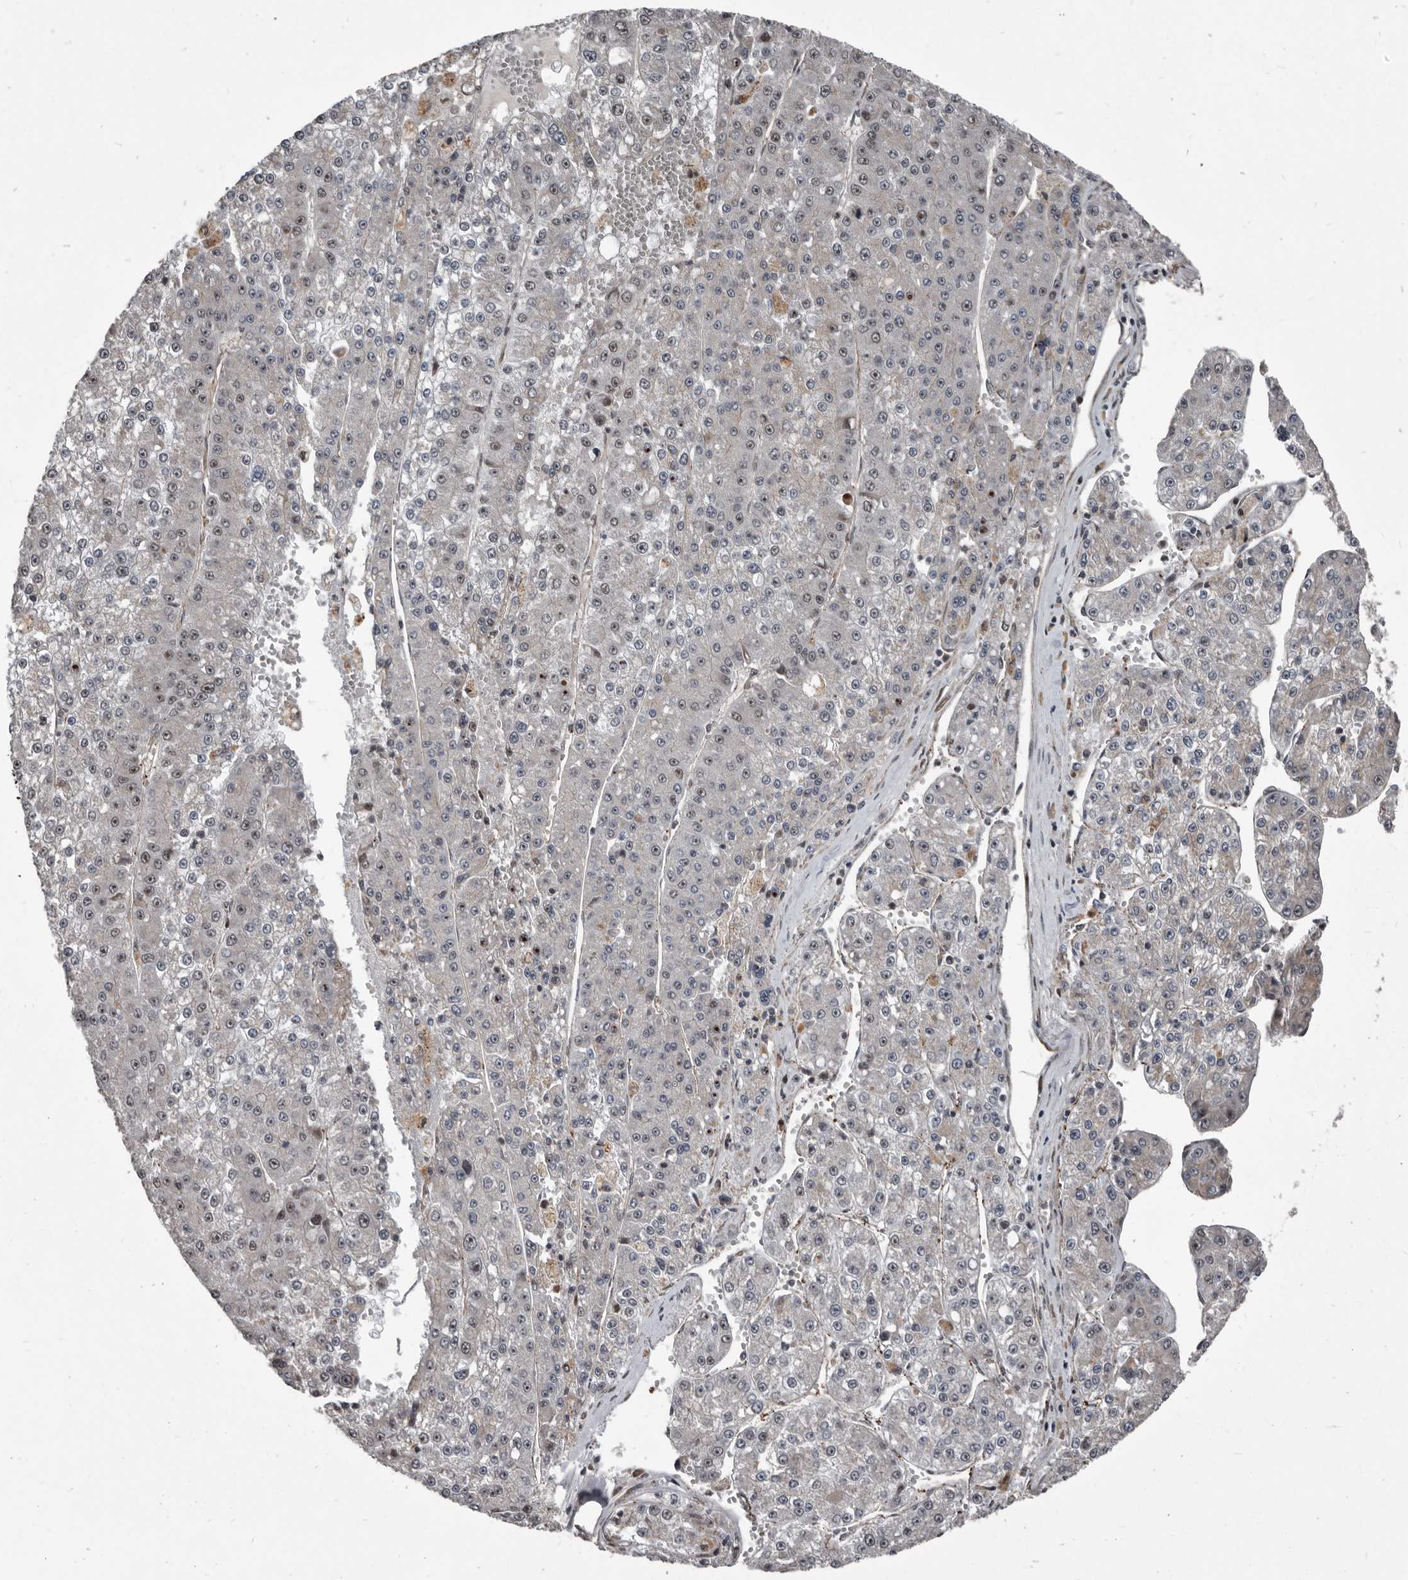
{"staining": {"intensity": "moderate", "quantity": "<25%", "location": "nuclear"}, "tissue": "liver cancer", "cell_type": "Tumor cells", "image_type": "cancer", "snomed": [{"axis": "morphology", "description": "Carcinoma, Hepatocellular, NOS"}, {"axis": "topography", "description": "Liver"}], "caption": "Tumor cells exhibit low levels of moderate nuclear staining in approximately <25% of cells in liver hepatocellular carcinoma.", "gene": "CHD1L", "patient": {"sex": "female", "age": 73}}